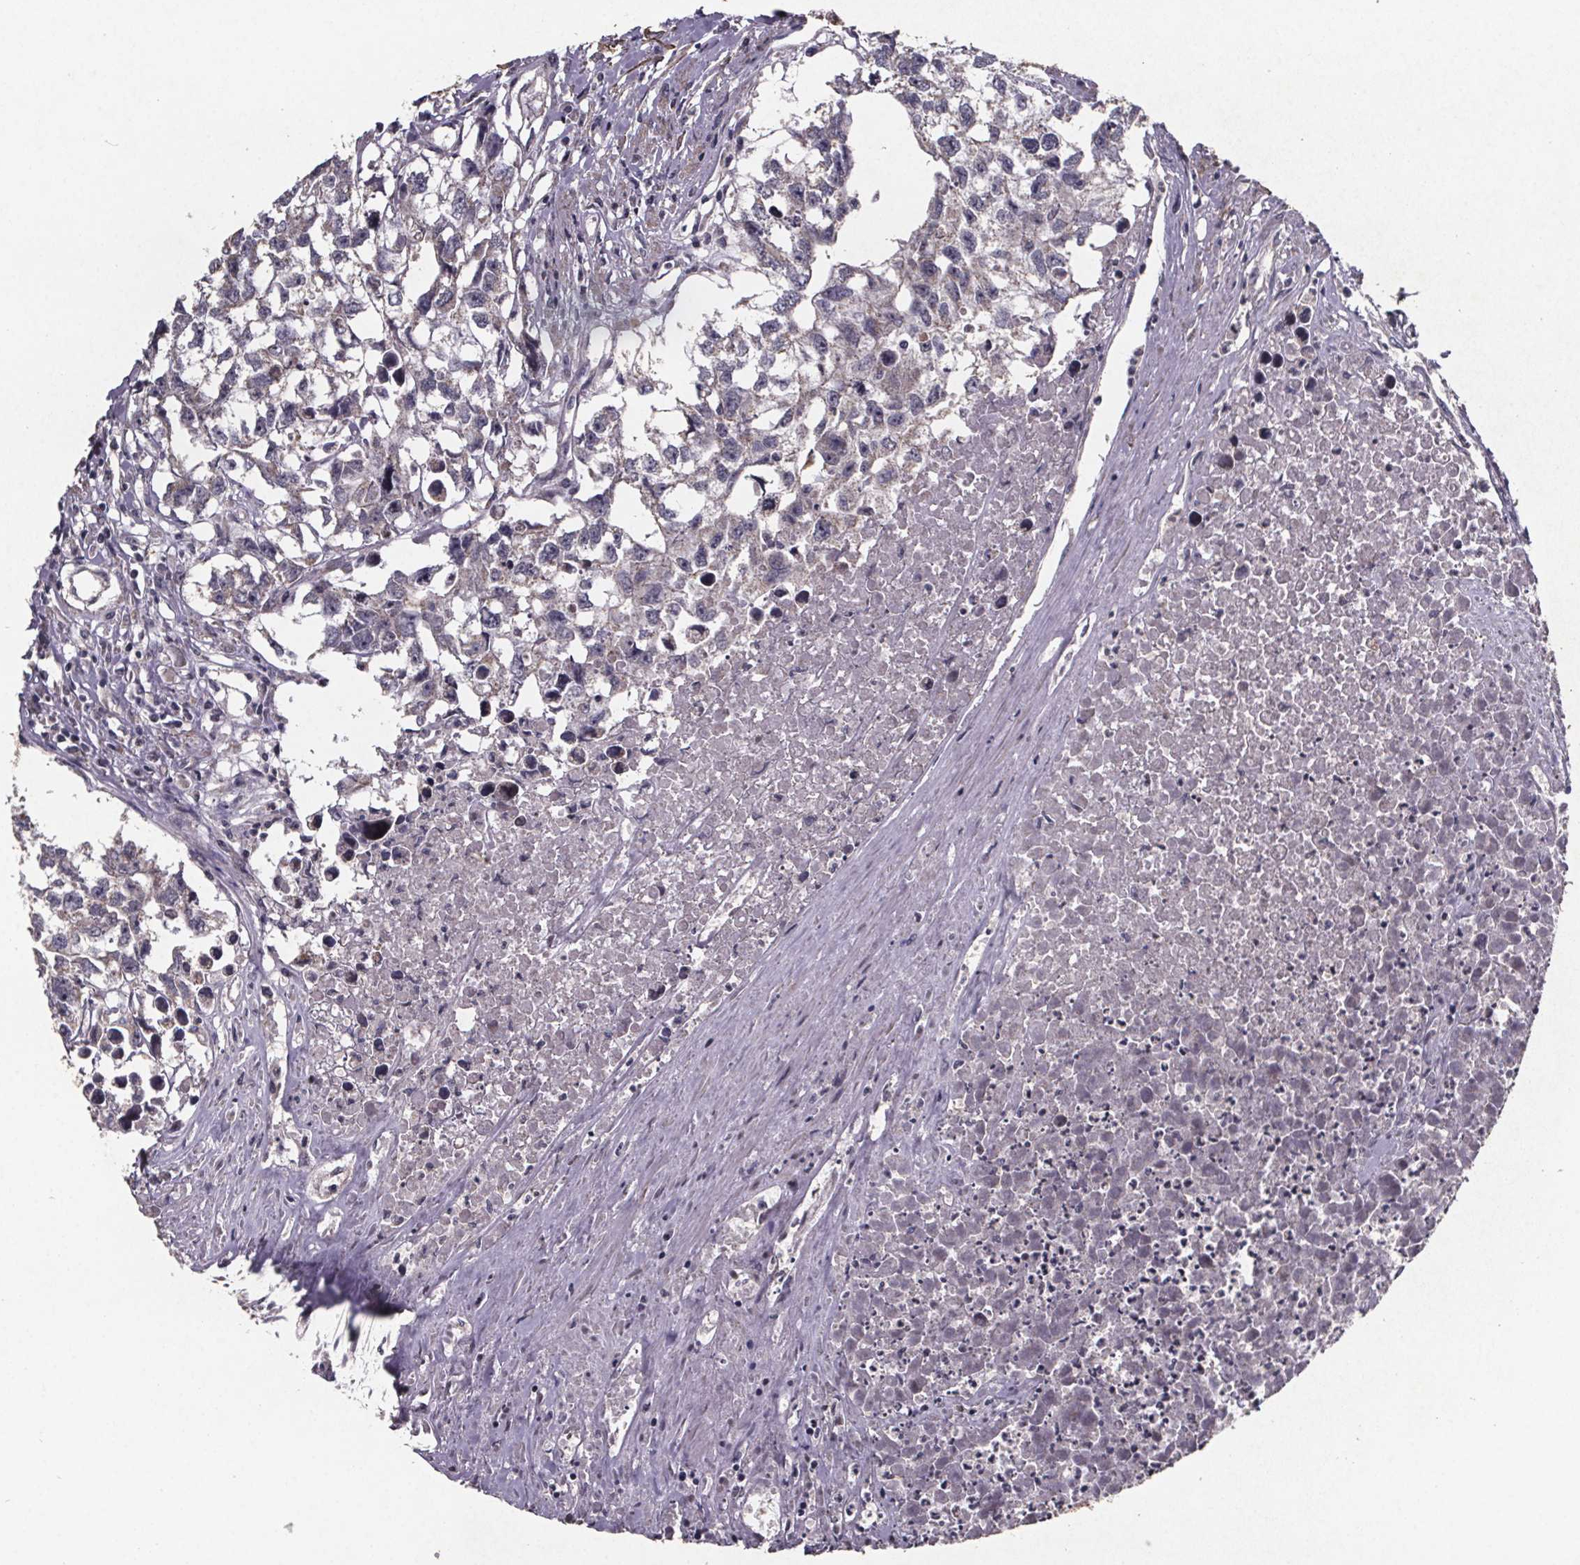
{"staining": {"intensity": "negative", "quantity": "none", "location": "none"}, "tissue": "testis cancer", "cell_type": "Tumor cells", "image_type": "cancer", "snomed": [{"axis": "morphology", "description": "Carcinoma, Embryonal, NOS"}, {"axis": "morphology", "description": "Teratoma, malignant, NOS"}, {"axis": "topography", "description": "Testis"}], "caption": "The histopathology image reveals no staining of tumor cells in embryonal carcinoma (testis). The staining is performed using DAB (3,3'-diaminobenzidine) brown chromogen with nuclei counter-stained in using hematoxylin.", "gene": "PALLD", "patient": {"sex": "male", "age": 44}}